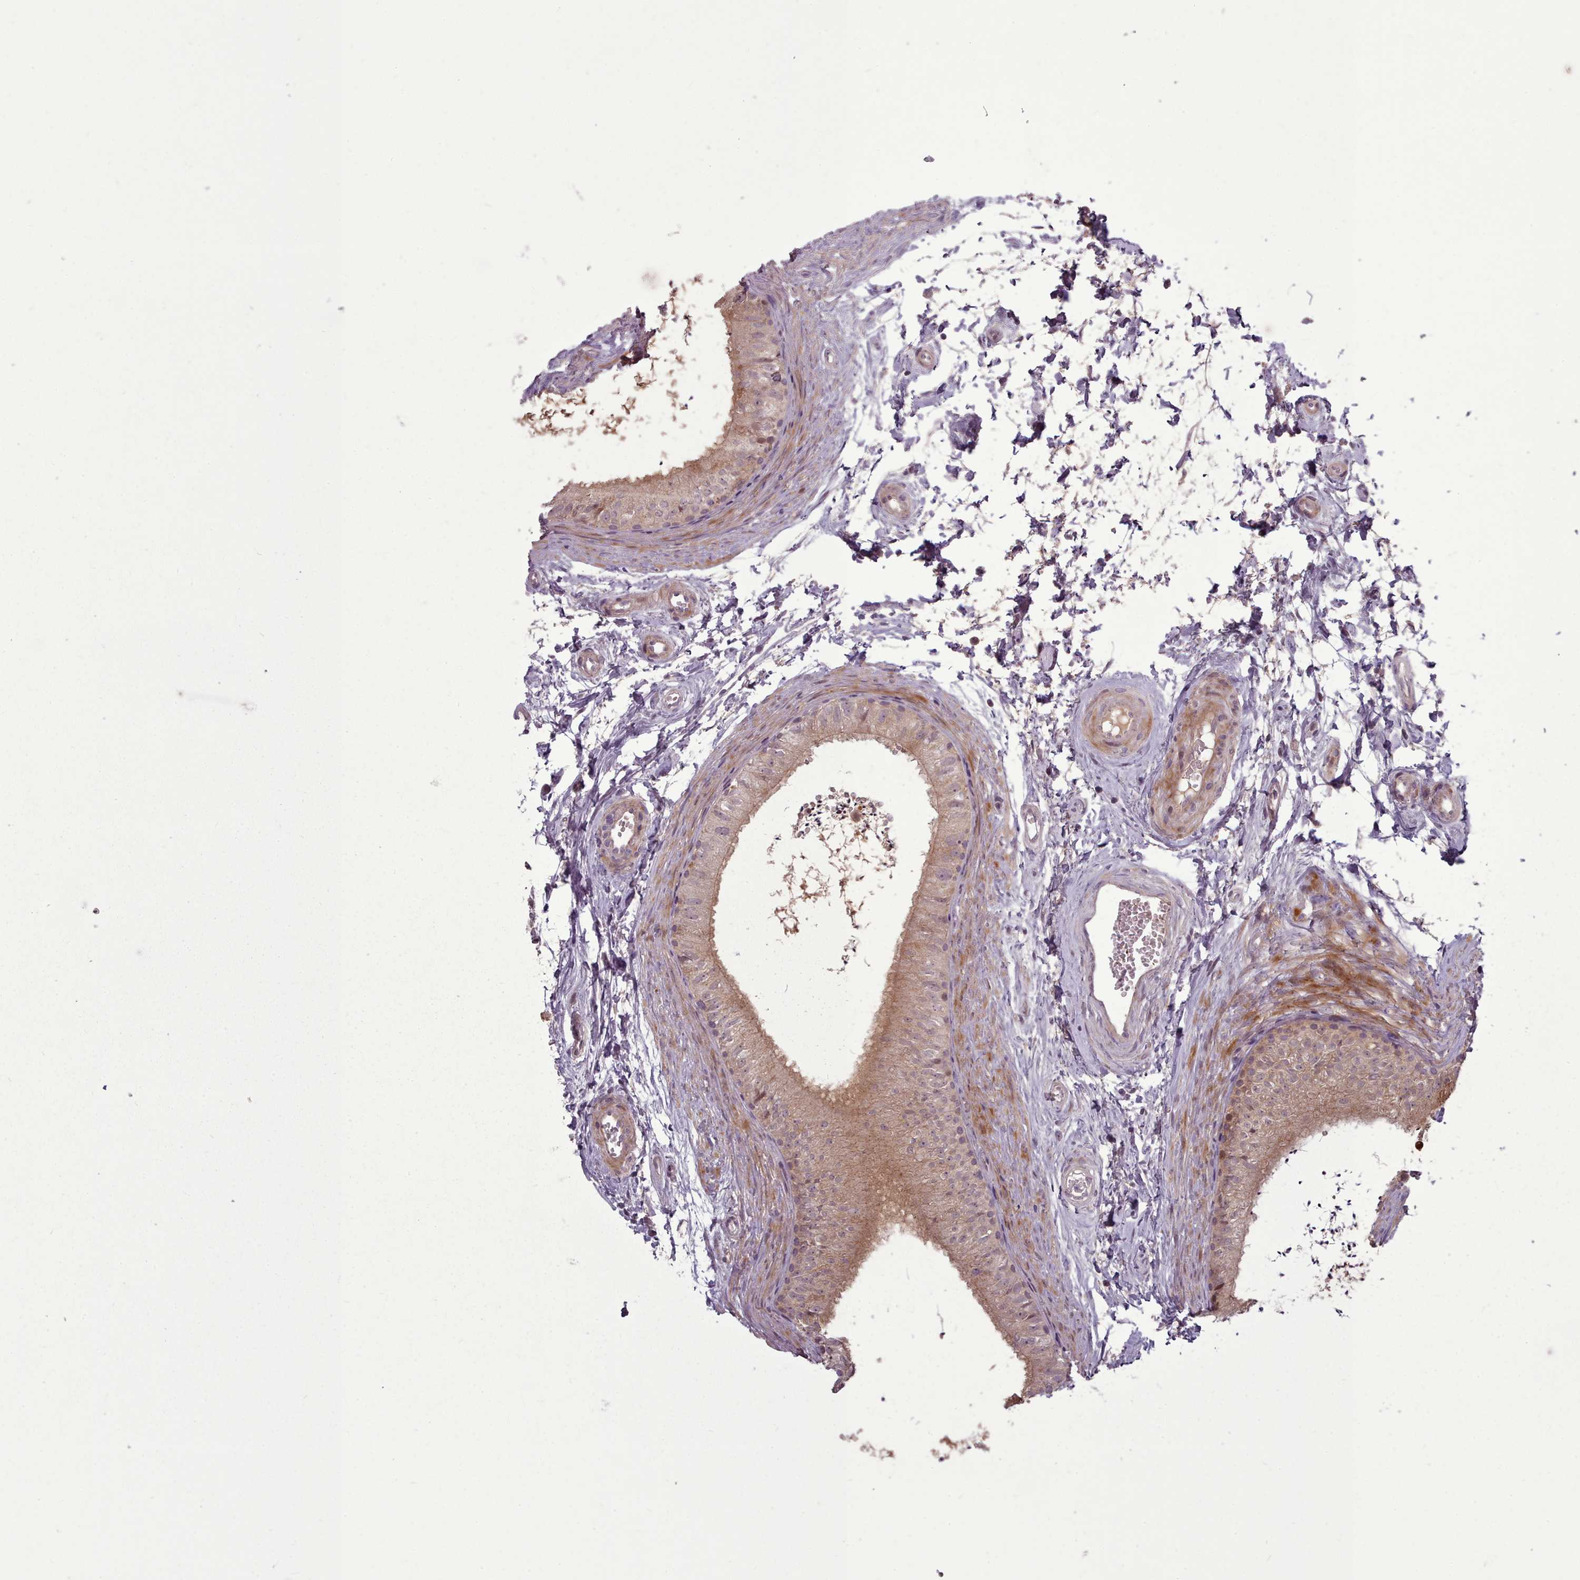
{"staining": {"intensity": "moderate", "quantity": "25%-75%", "location": "cytoplasmic/membranous"}, "tissue": "epididymis", "cell_type": "Glandular cells", "image_type": "normal", "snomed": [{"axis": "morphology", "description": "Normal tissue, NOS"}, {"axis": "topography", "description": "Epididymis"}], "caption": "Protein analysis of normal epididymis displays moderate cytoplasmic/membranous positivity in about 25%-75% of glandular cells.", "gene": "LEFTY1", "patient": {"sex": "male", "age": 56}}